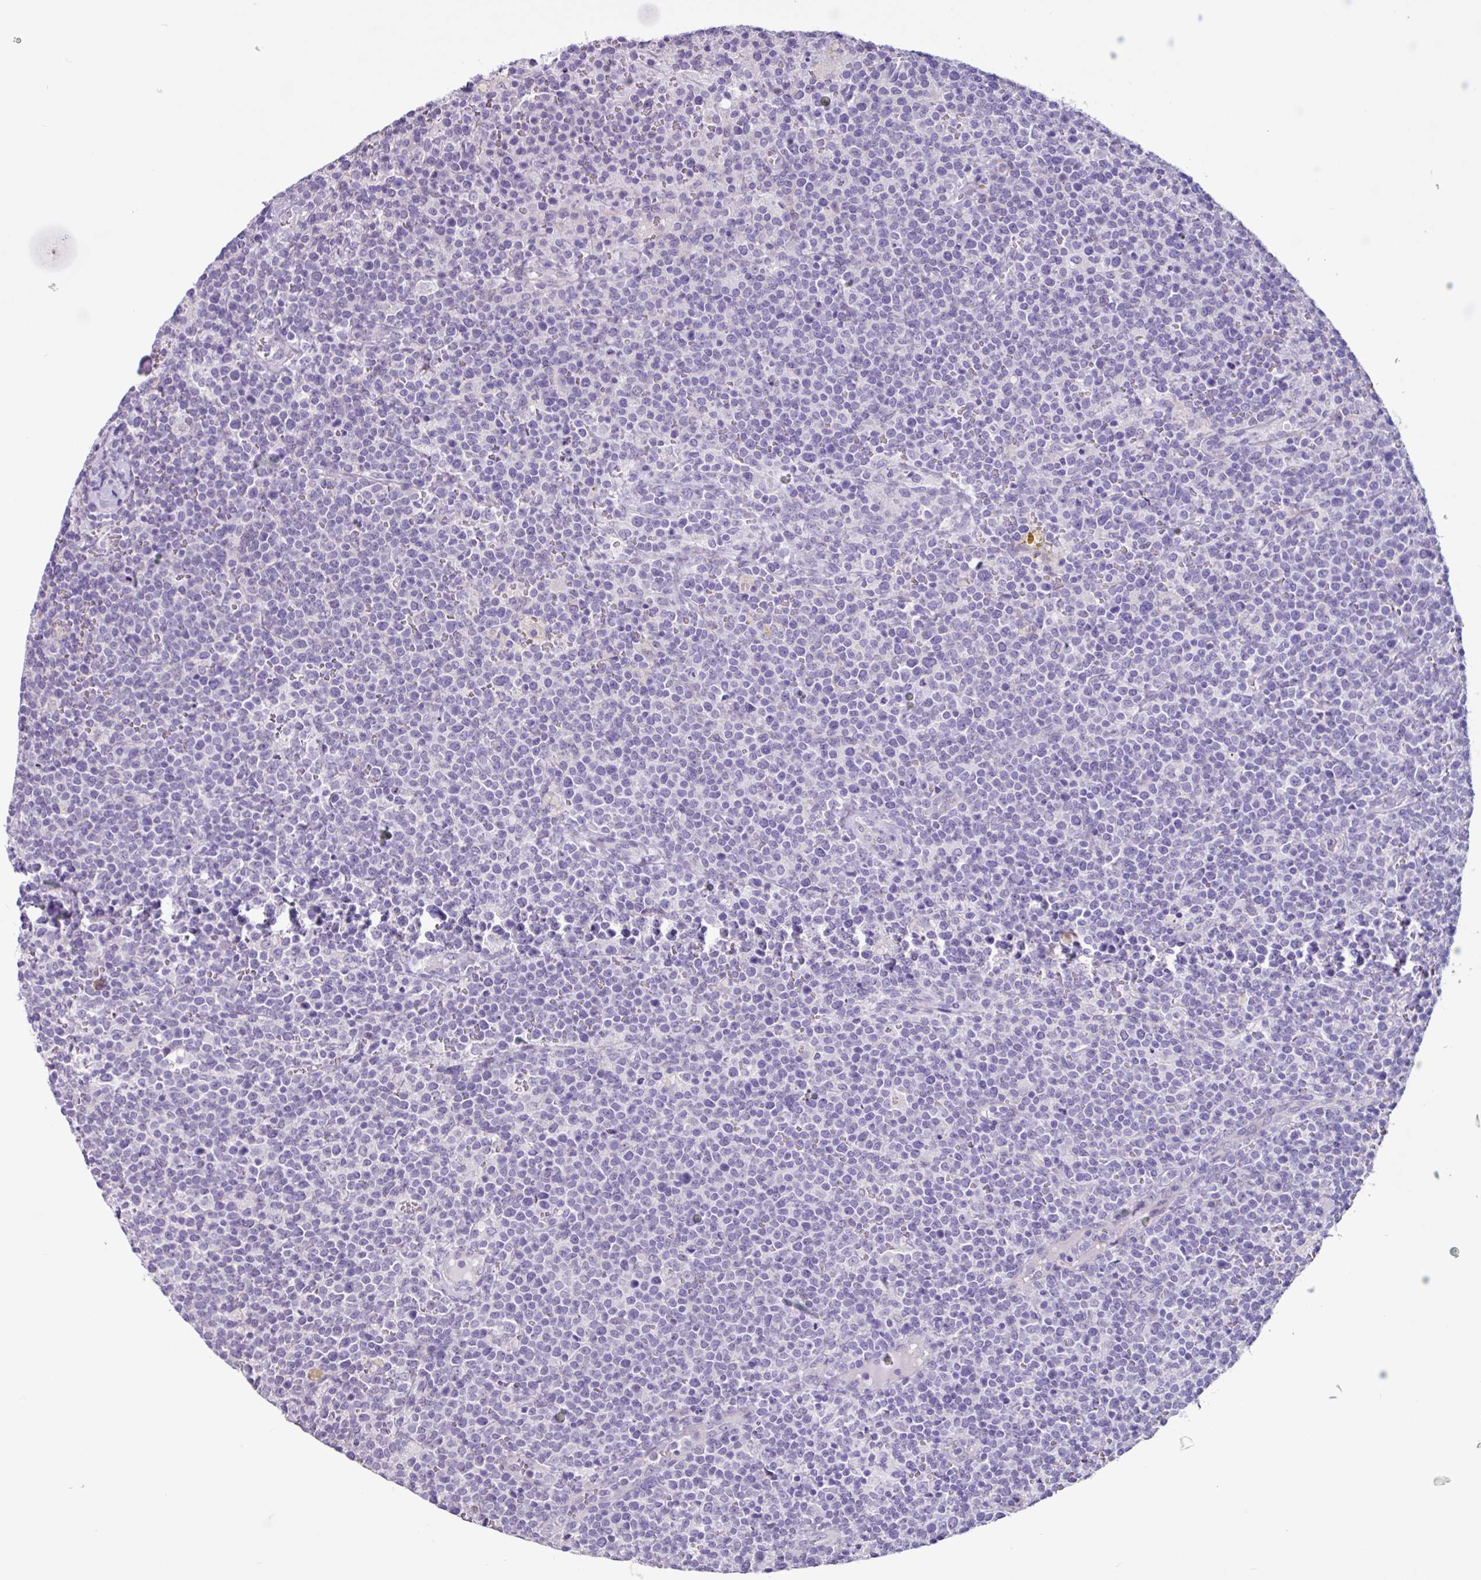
{"staining": {"intensity": "negative", "quantity": "none", "location": "none"}, "tissue": "lymphoma", "cell_type": "Tumor cells", "image_type": "cancer", "snomed": [{"axis": "morphology", "description": "Malignant lymphoma, non-Hodgkin's type, High grade"}, {"axis": "topography", "description": "Lymph node"}], "caption": "Immunohistochemistry (IHC) of human high-grade malignant lymphoma, non-Hodgkin's type demonstrates no staining in tumor cells.", "gene": "OTX1", "patient": {"sex": "male", "age": 61}}